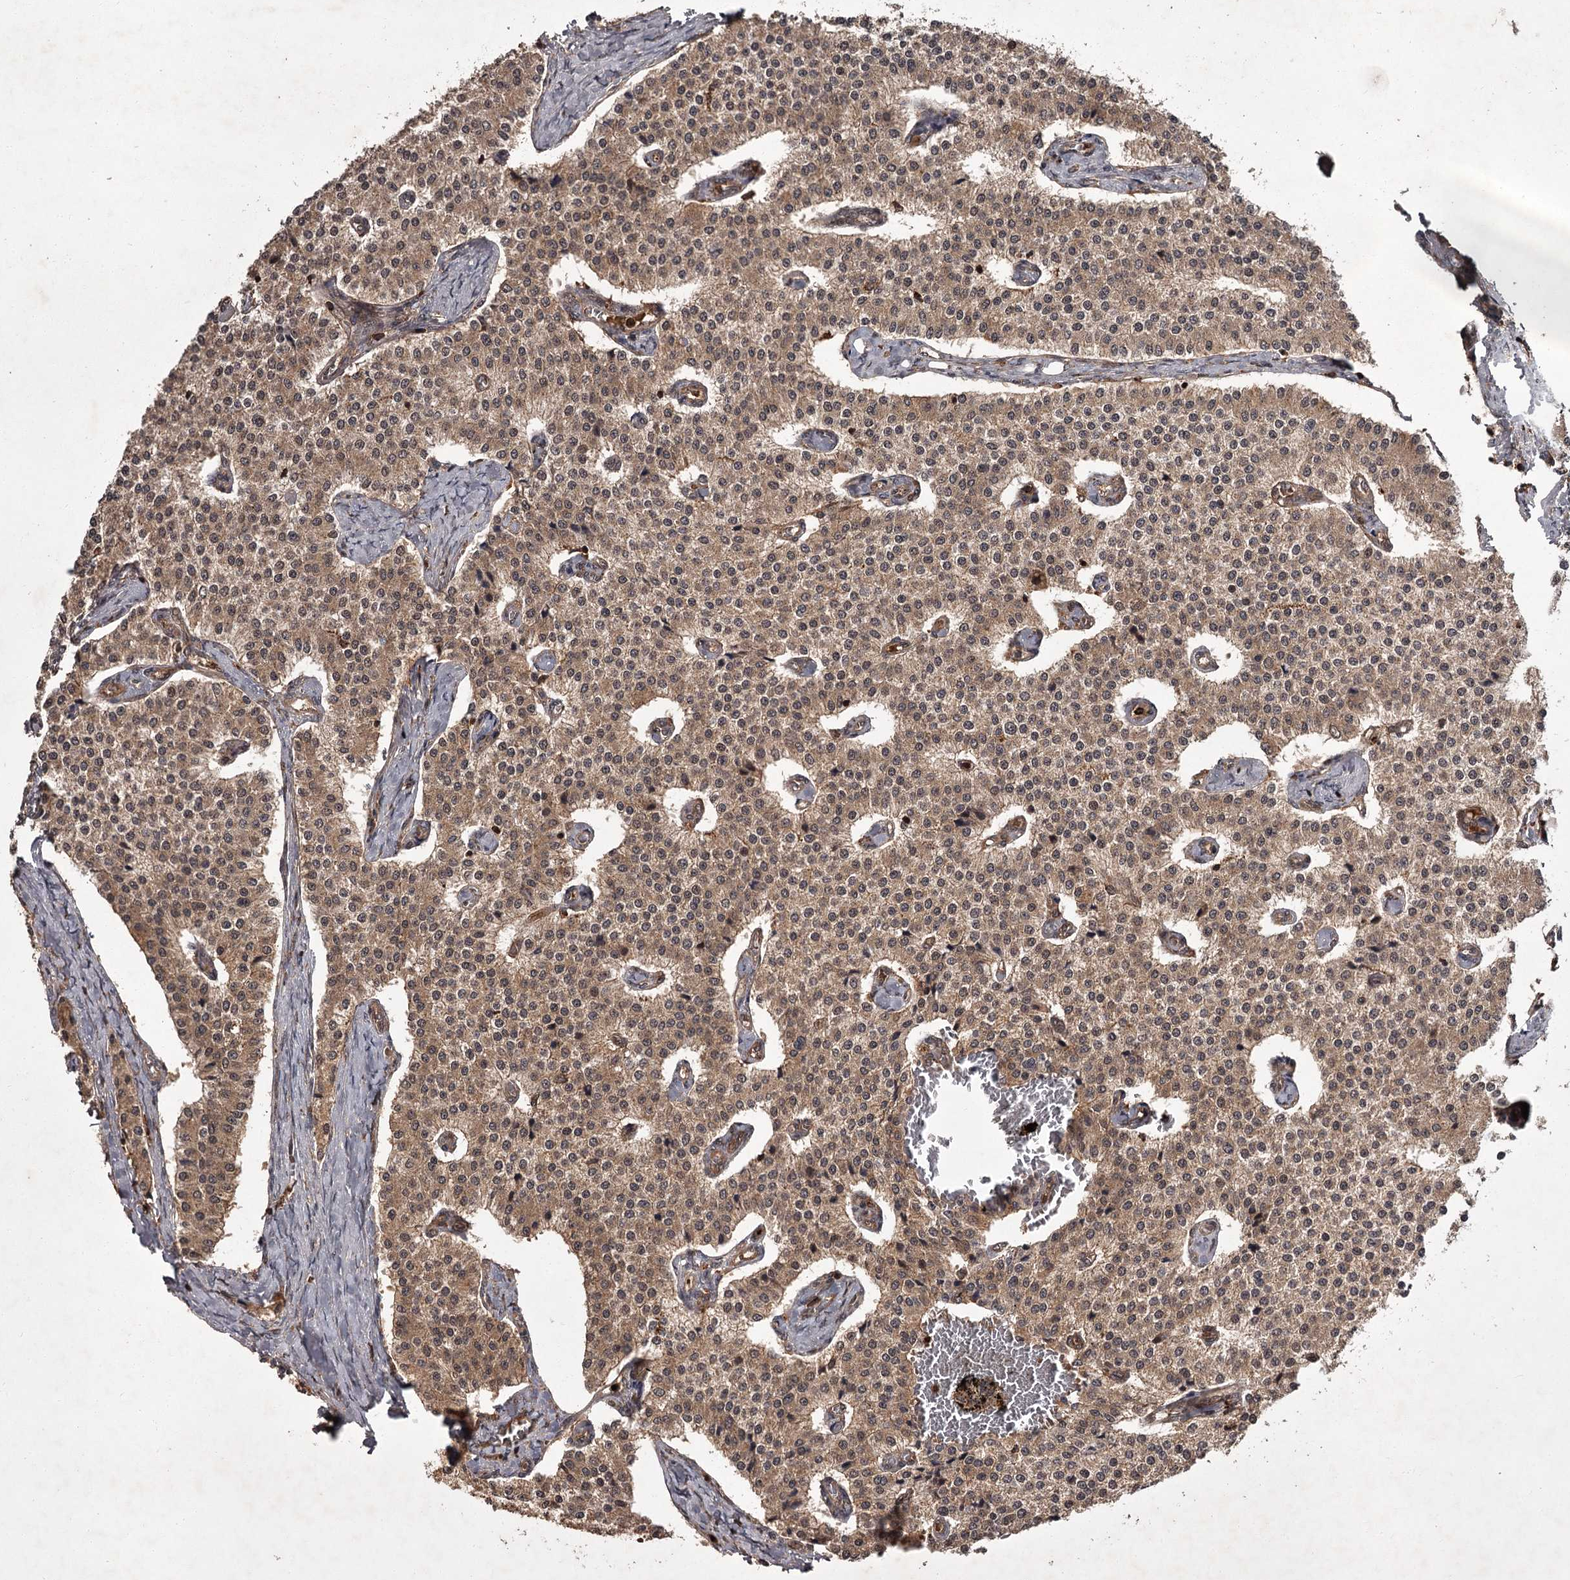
{"staining": {"intensity": "moderate", "quantity": ">75%", "location": "cytoplasmic/membranous"}, "tissue": "carcinoid", "cell_type": "Tumor cells", "image_type": "cancer", "snomed": [{"axis": "morphology", "description": "Carcinoid, malignant, NOS"}, {"axis": "topography", "description": "Colon"}], "caption": "Carcinoid was stained to show a protein in brown. There is medium levels of moderate cytoplasmic/membranous positivity in approximately >75% of tumor cells.", "gene": "TBC1D23", "patient": {"sex": "female", "age": 52}}